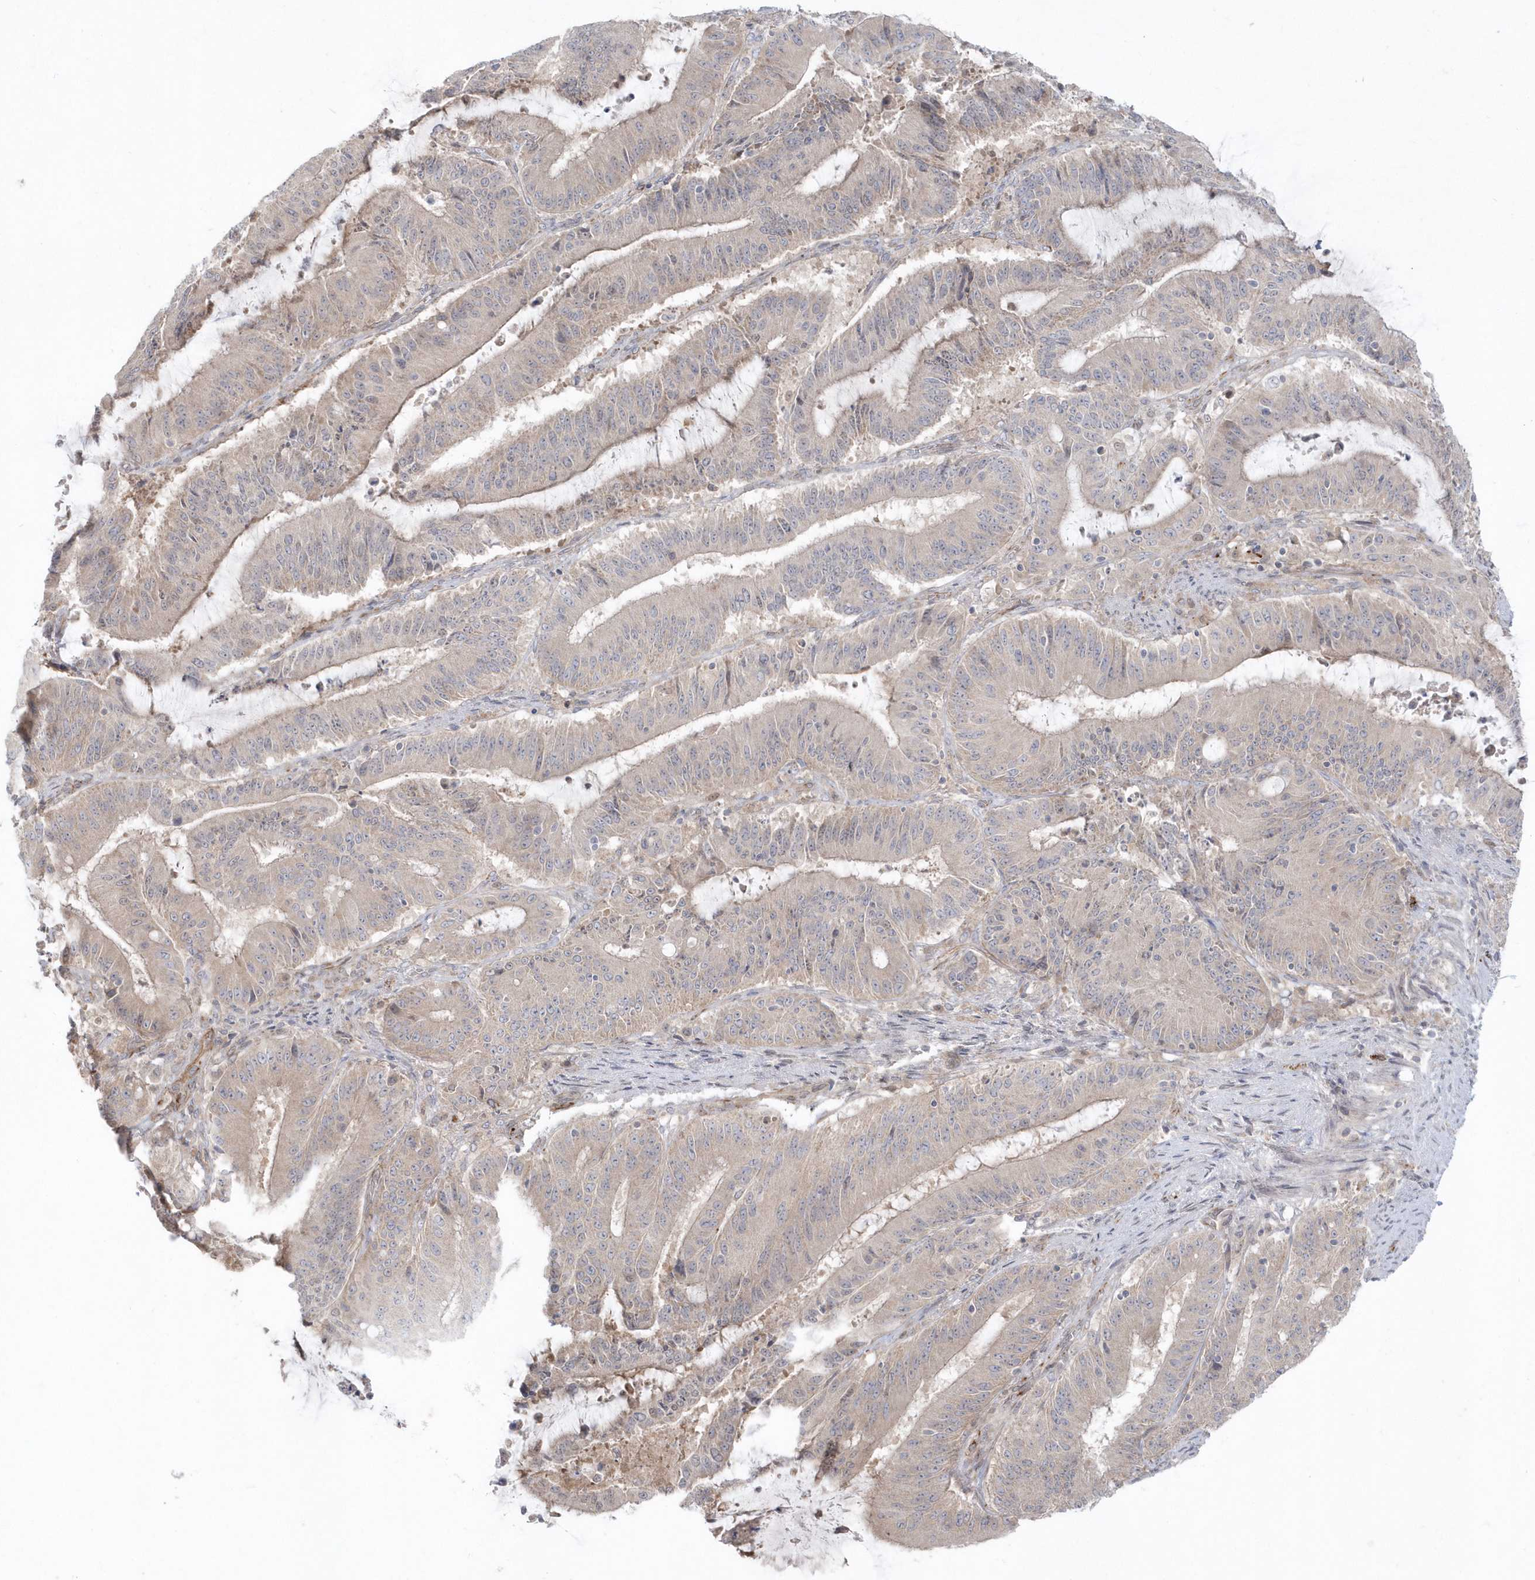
{"staining": {"intensity": "weak", "quantity": "<25%", "location": "cytoplasmic/membranous"}, "tissue": "liver cancer", "cell_type": "Tumor cells", "image_type": "cancer", "snomed": [{"axis": "morphology", "description": "Normal tissue, NOS"}, {"axis": "morphology", "description": "Cholangiocarcinoma"}, {"axis": "topography", "description": "Liver"}, {"axis": "topography", "description": "Peripheral nerve tissue"}], "caption": "The histopathology image demonstrates no staining of tumor cells in liver cholangiocarcinoma.", "gene": "DHX57", "patient": {"sex": "female", "age": 73}}